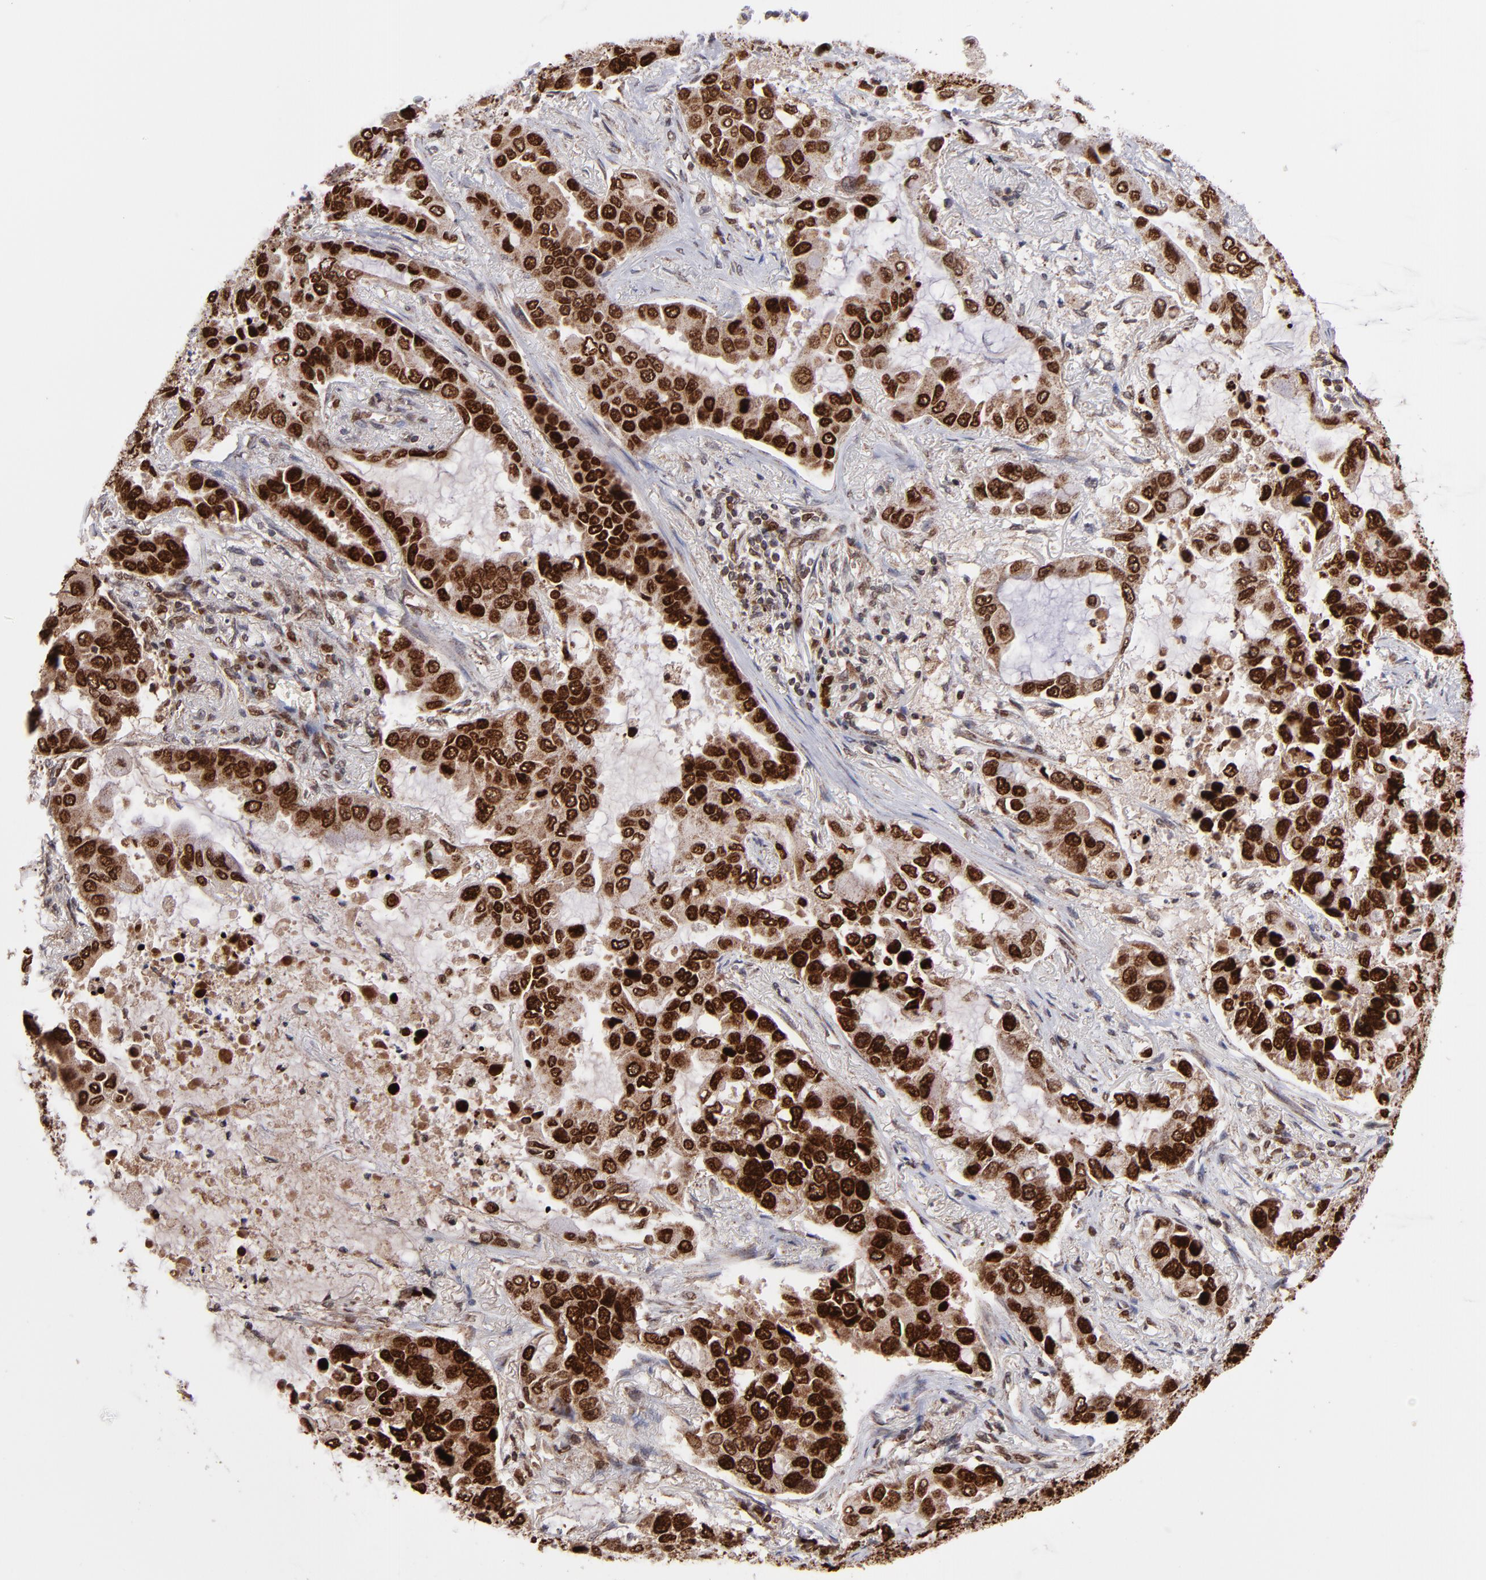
{"staining": {"intensity": "strong", "quantity": ">75%", "location": "cytoplasmic/membranous,nuclear"}, "tissue": "lung cancer", "cell_type": "Tumor cells", "image_type": "cancer", "snomed": [{"axis": "morphology", "description": "Adenocarcinoma, NOS"}, {"axis": "topography", "description": "Lung"}], "caption": "This photomicrograph displays immunohistochemistry (IHC) staining of human adenocarcinoma (lung), with high strong cytoplasmic/membranous and nuclear staining in approximately >75% of tumor cells.", "gene": "TOP1MT", "patient": {"sex": "male", "age": 64}}